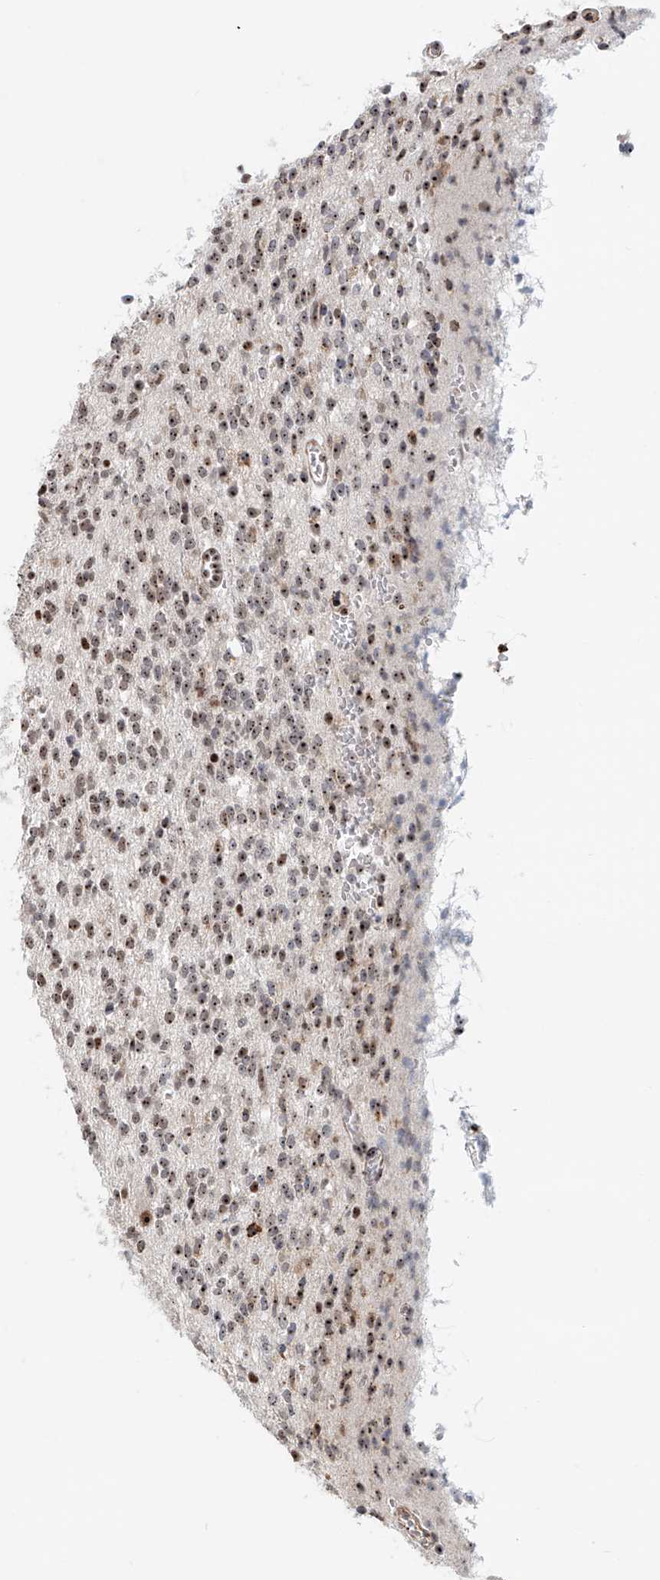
{"staining": {"intensity": "weak", "quantity": ">75%", "location": "nuclear"}, "tissue": "glioma", "cell_type": "Tumor cells", "image_type": "cancer", "snomed": [{"axis": "morphology", "description": "Glioma, malignant, High grade"}, {"axis": "topography", "description": "Brain"}], "caption": "Human glioma stained for a protein (brown) reveals weak nuclear positive staining in approximately >75% of tumor cells.", "gene": "PRUNE2", "patient": {"sex": "male", "age": 34}}